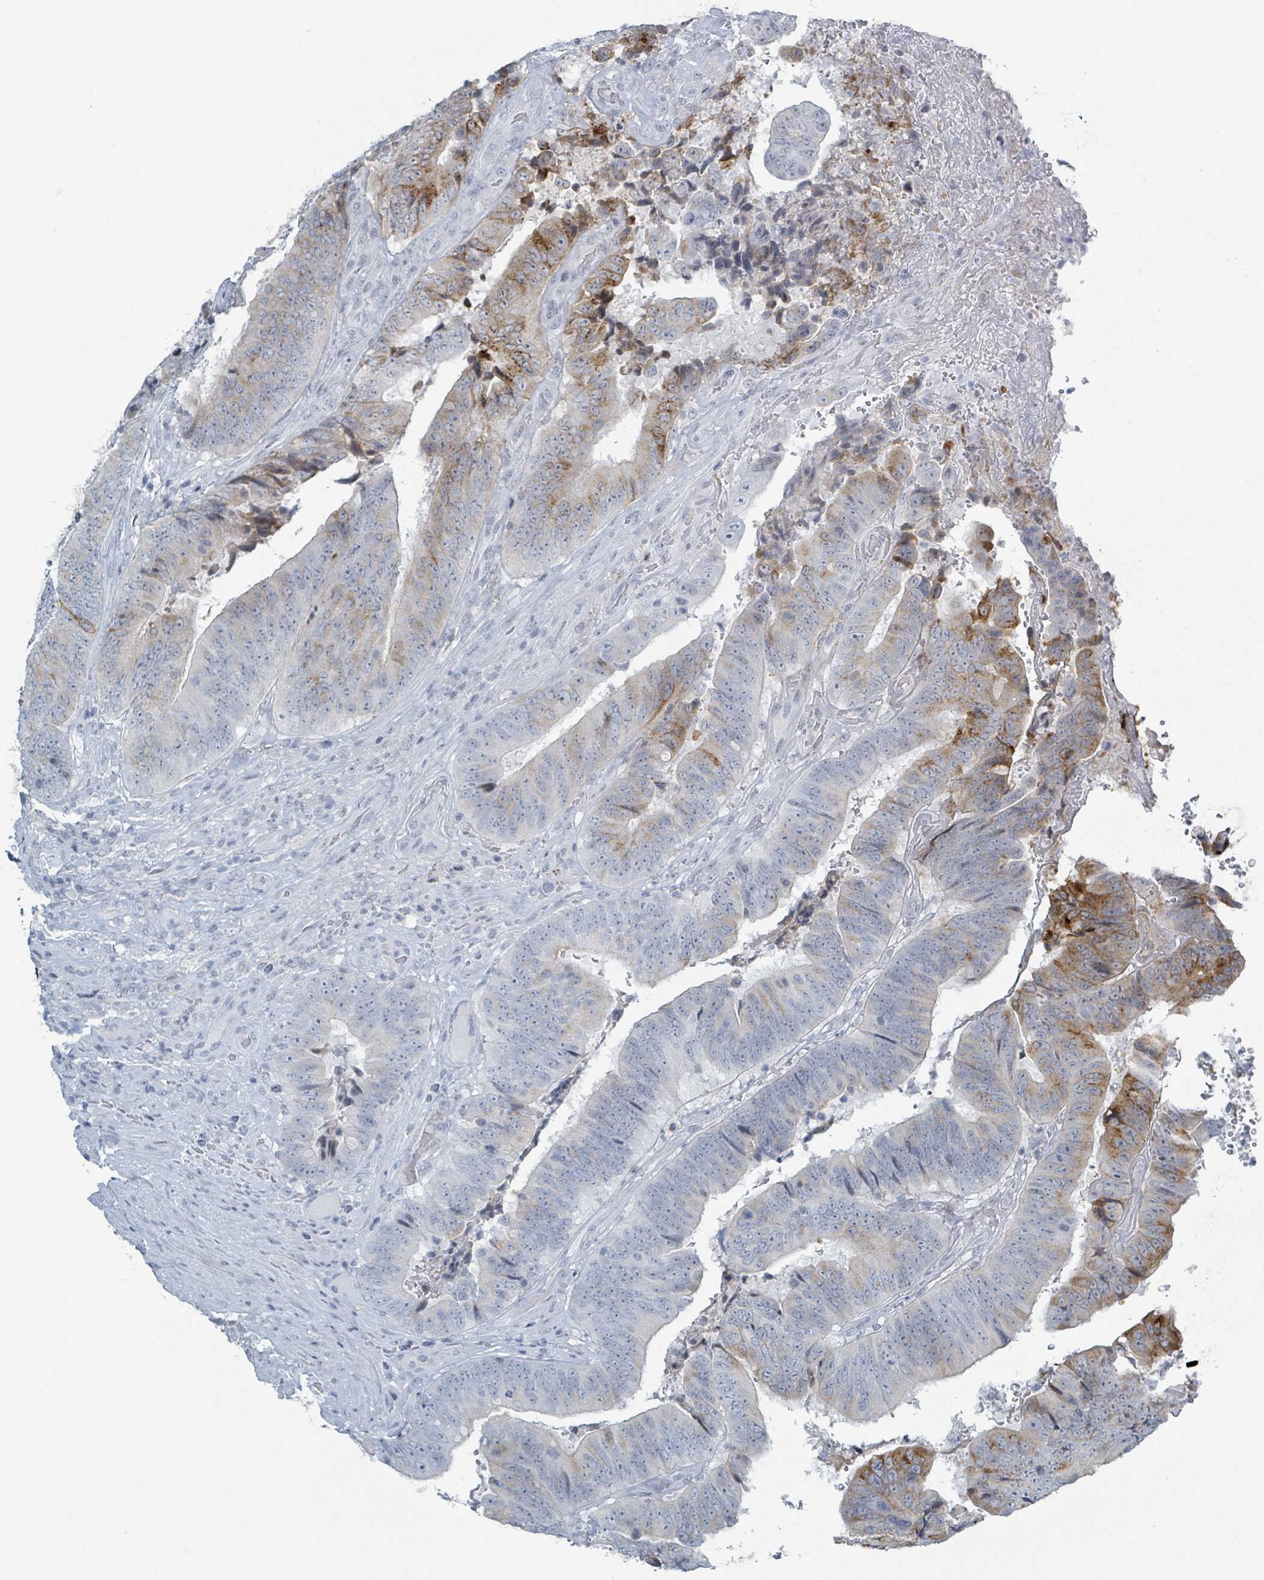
{"staining": {"intensity": "strong", "quantity": "<25%", "location": "cytoplasmic/membranous"}, "tissue": "colorectal cancer", "cell_type": "Tumor cells", "image_type": "cancer", "snomed": [{"axis": "morphology", "description": "Adenocarcinoma, NOS"}, {"axis": "topography", "description": "Rectum"}], "caption": "Protein expression analysis of colorectal cancer exhibits strong cytoplasmic/membranous expression in about <25% of tumor cells. (IHC, brightfield microscopy, high magnification).", "gene": "GPR15LG", "patient": {"sex": "male", "age": 72}}